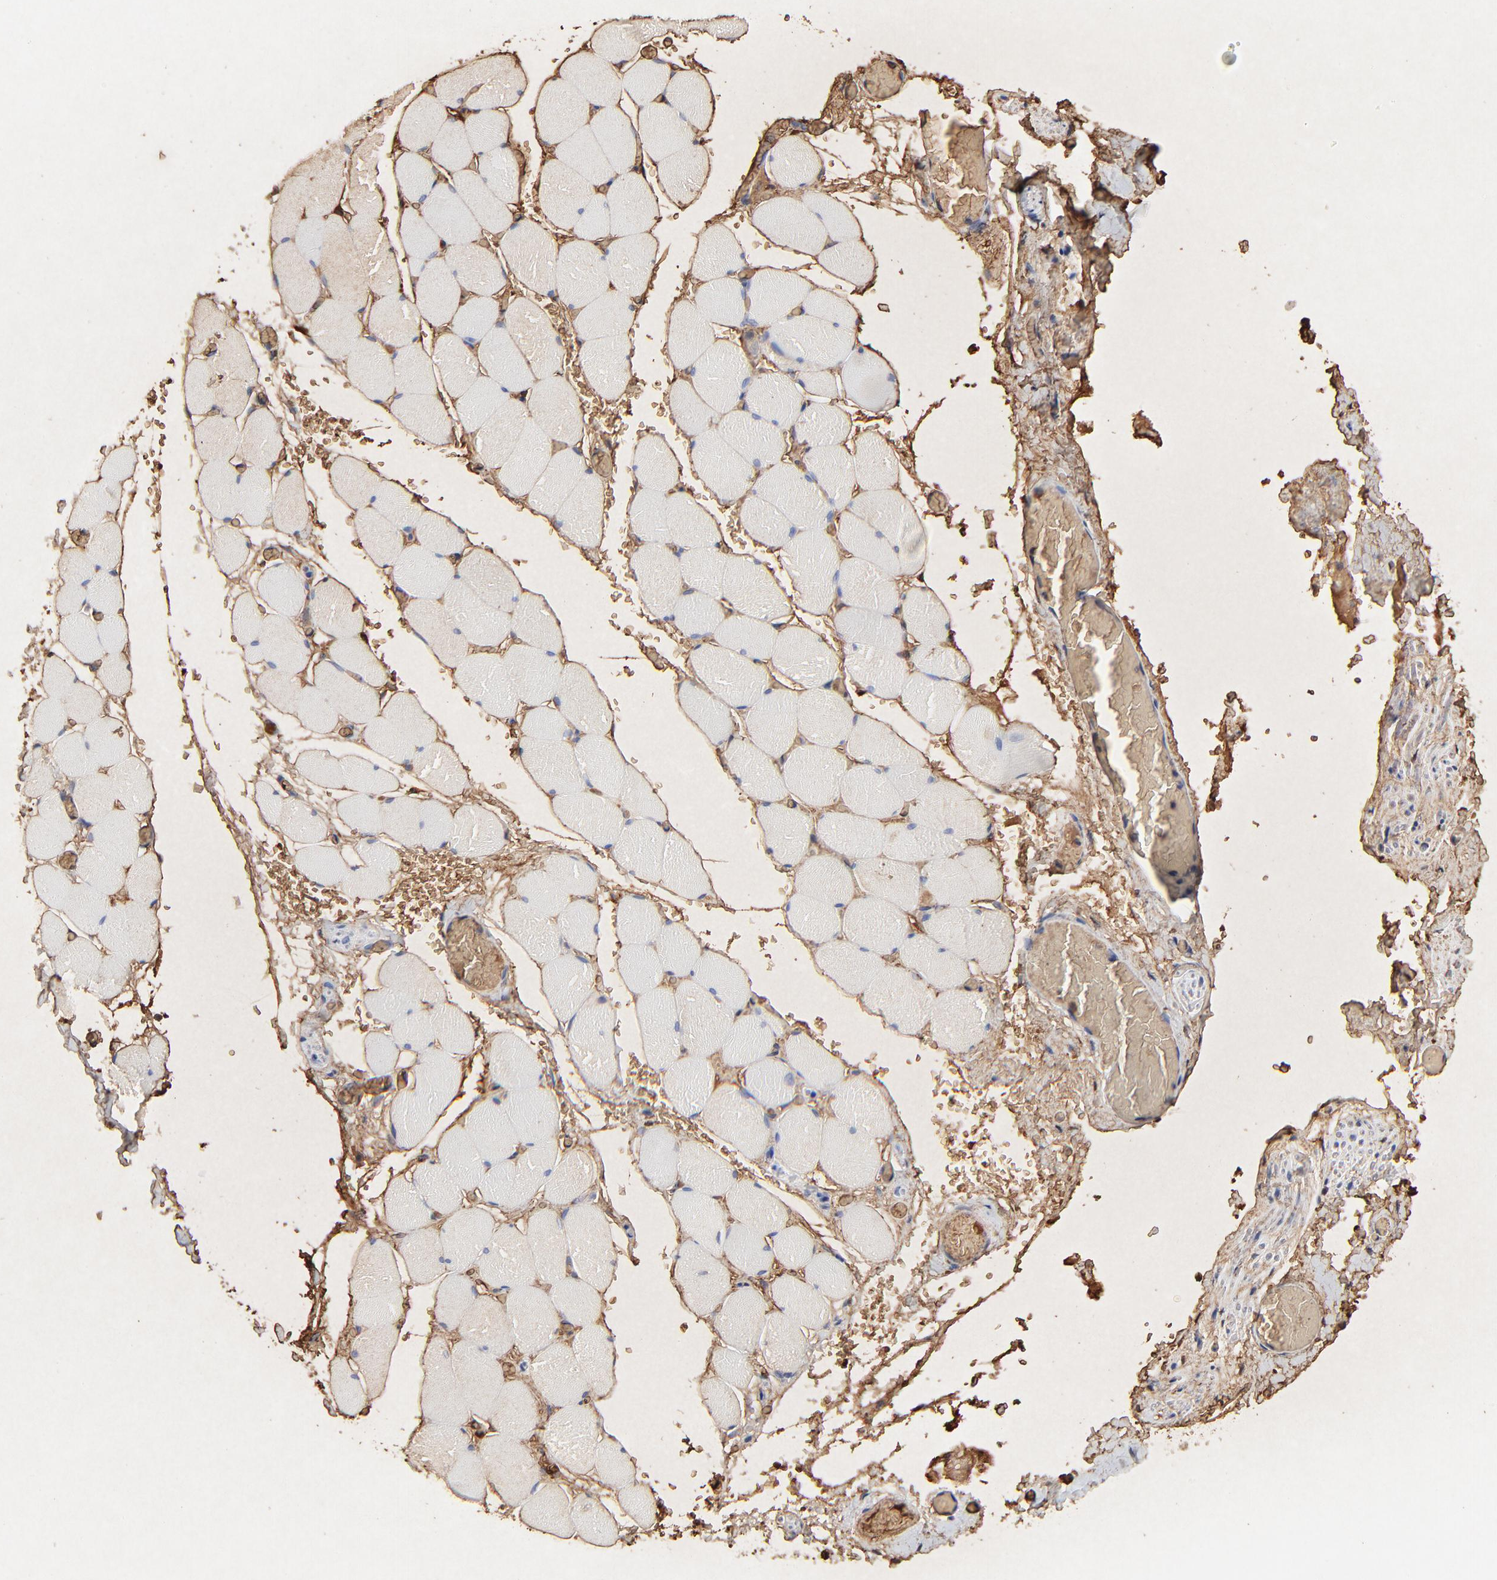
{"staining": {"intensity": "negative", "quantity": "none", "location": "none"}, "tissue": "skeletal muscle", "cell_type": "Myocytes", "image_type": "normal", "snomed": [{"axis": "morphology", "description": "Normal tissue, NOS"}, {"axis": "topography", "description": "Skeletal muscle"}, {"axis": "topography", "description": "Soft tissue"}], "caption": "This is a micrograph of IHC staining of normal skeletal muscle, which shows no positivity in myocytes. (DAB immunohistochemistry visualized using brightfield microscopy, high magnification).", "gene": "PAG1", "patient": {"sex": "female", "age": 58}}